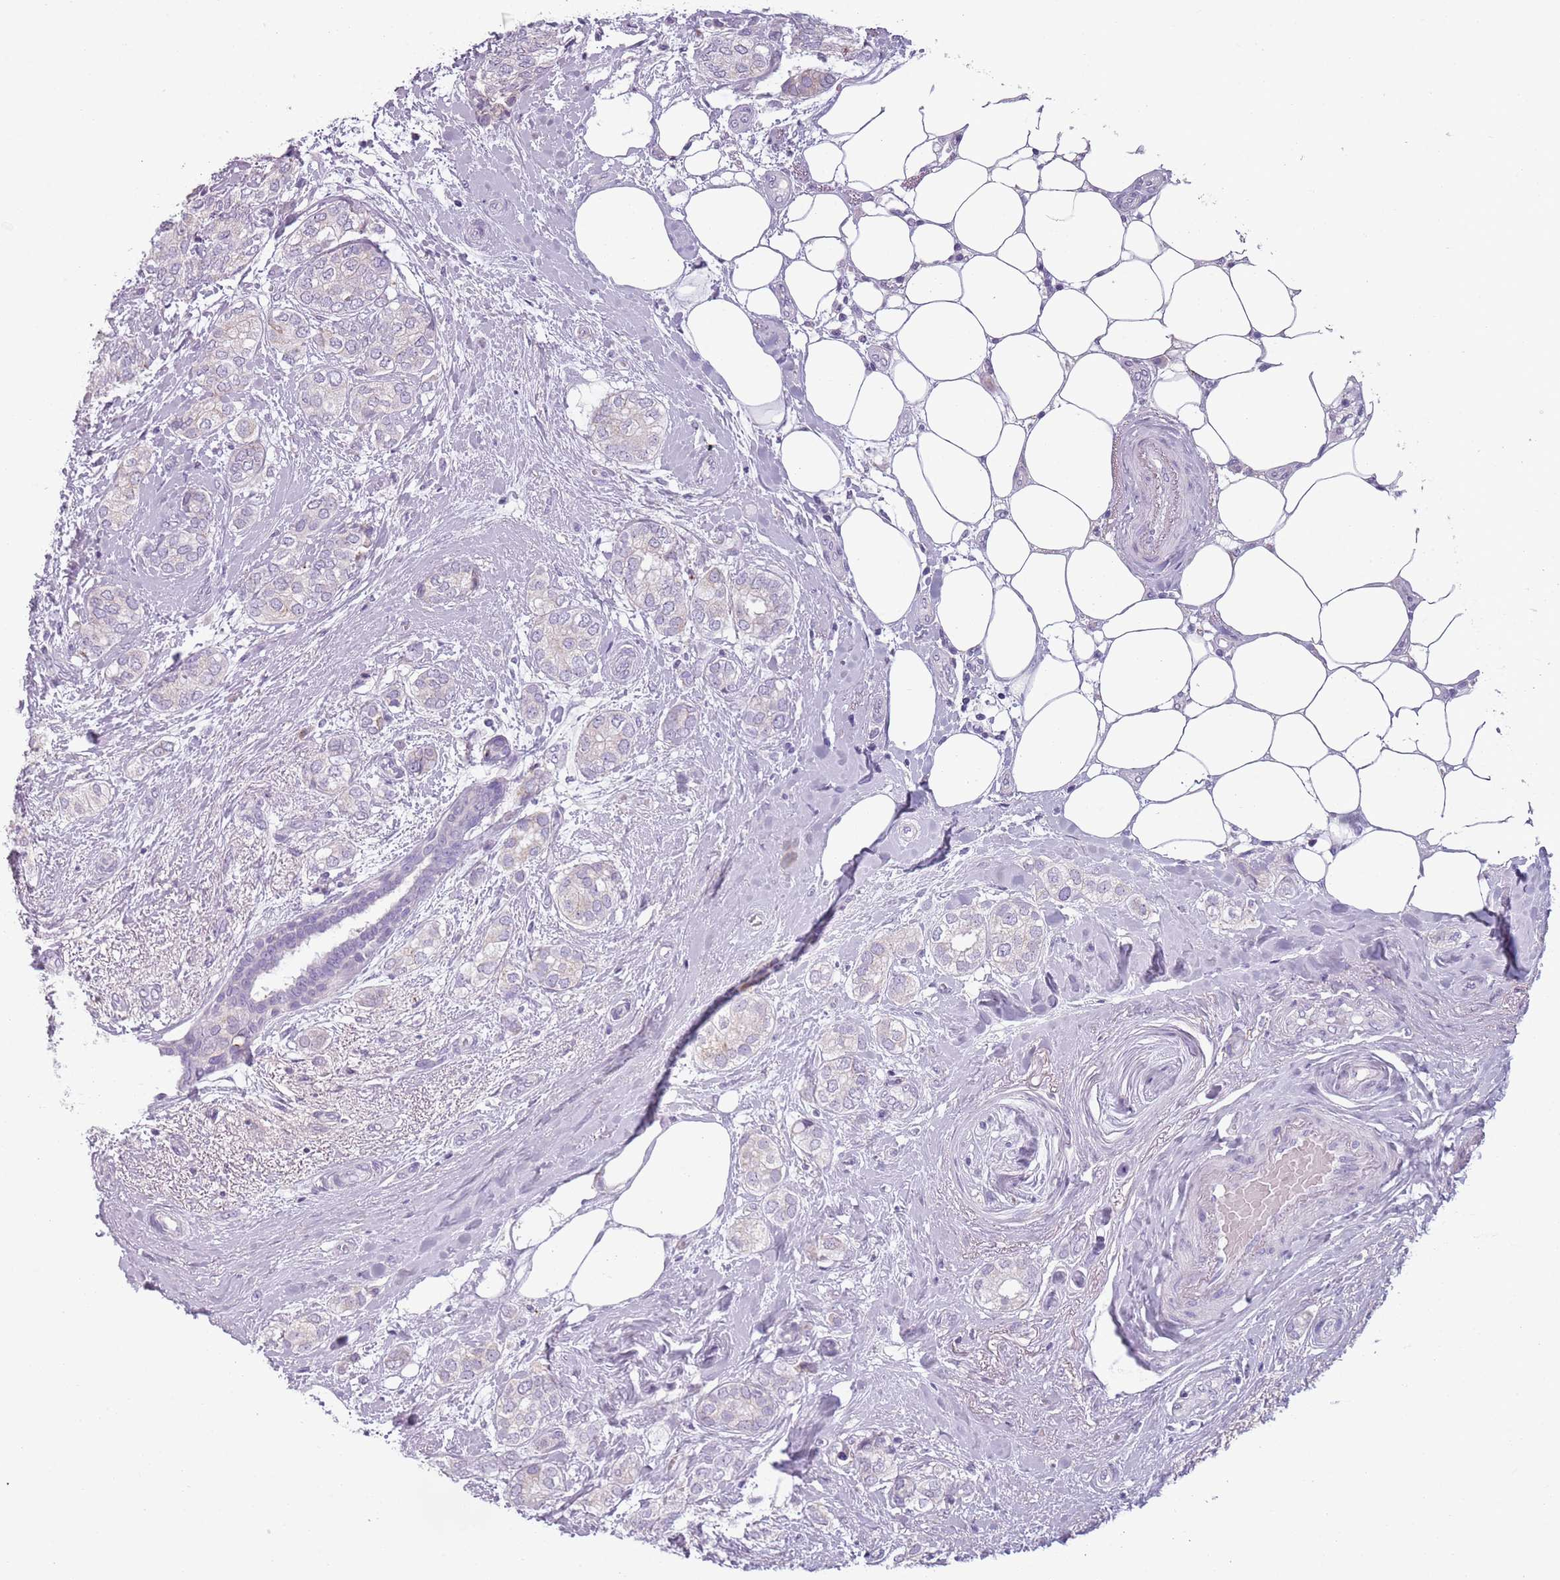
{"staining": {"intensity": "negative", "quantity": "none", "location": "none"}, "tissue": "breast cancer", "cell_type": "Tumor cells", "image_type": "cancer", "snomed": [{"axis": "morphology", "description": "Duct carcinoma"}, {"axis": "topography", "description": "Breast"}], "caption": "Immunohistochemistry (IHC) of breast cancer (infiltrating ductal carcinoma) reveals no positivity in tumor cells. The staining is performed using DAB (3,3'-diaminobenzidine) brown chromogen with nuclei counter-stained in using hematoxylin.", "gene": "MEGF8", "patient": {"sex": "female", "age": 73}}